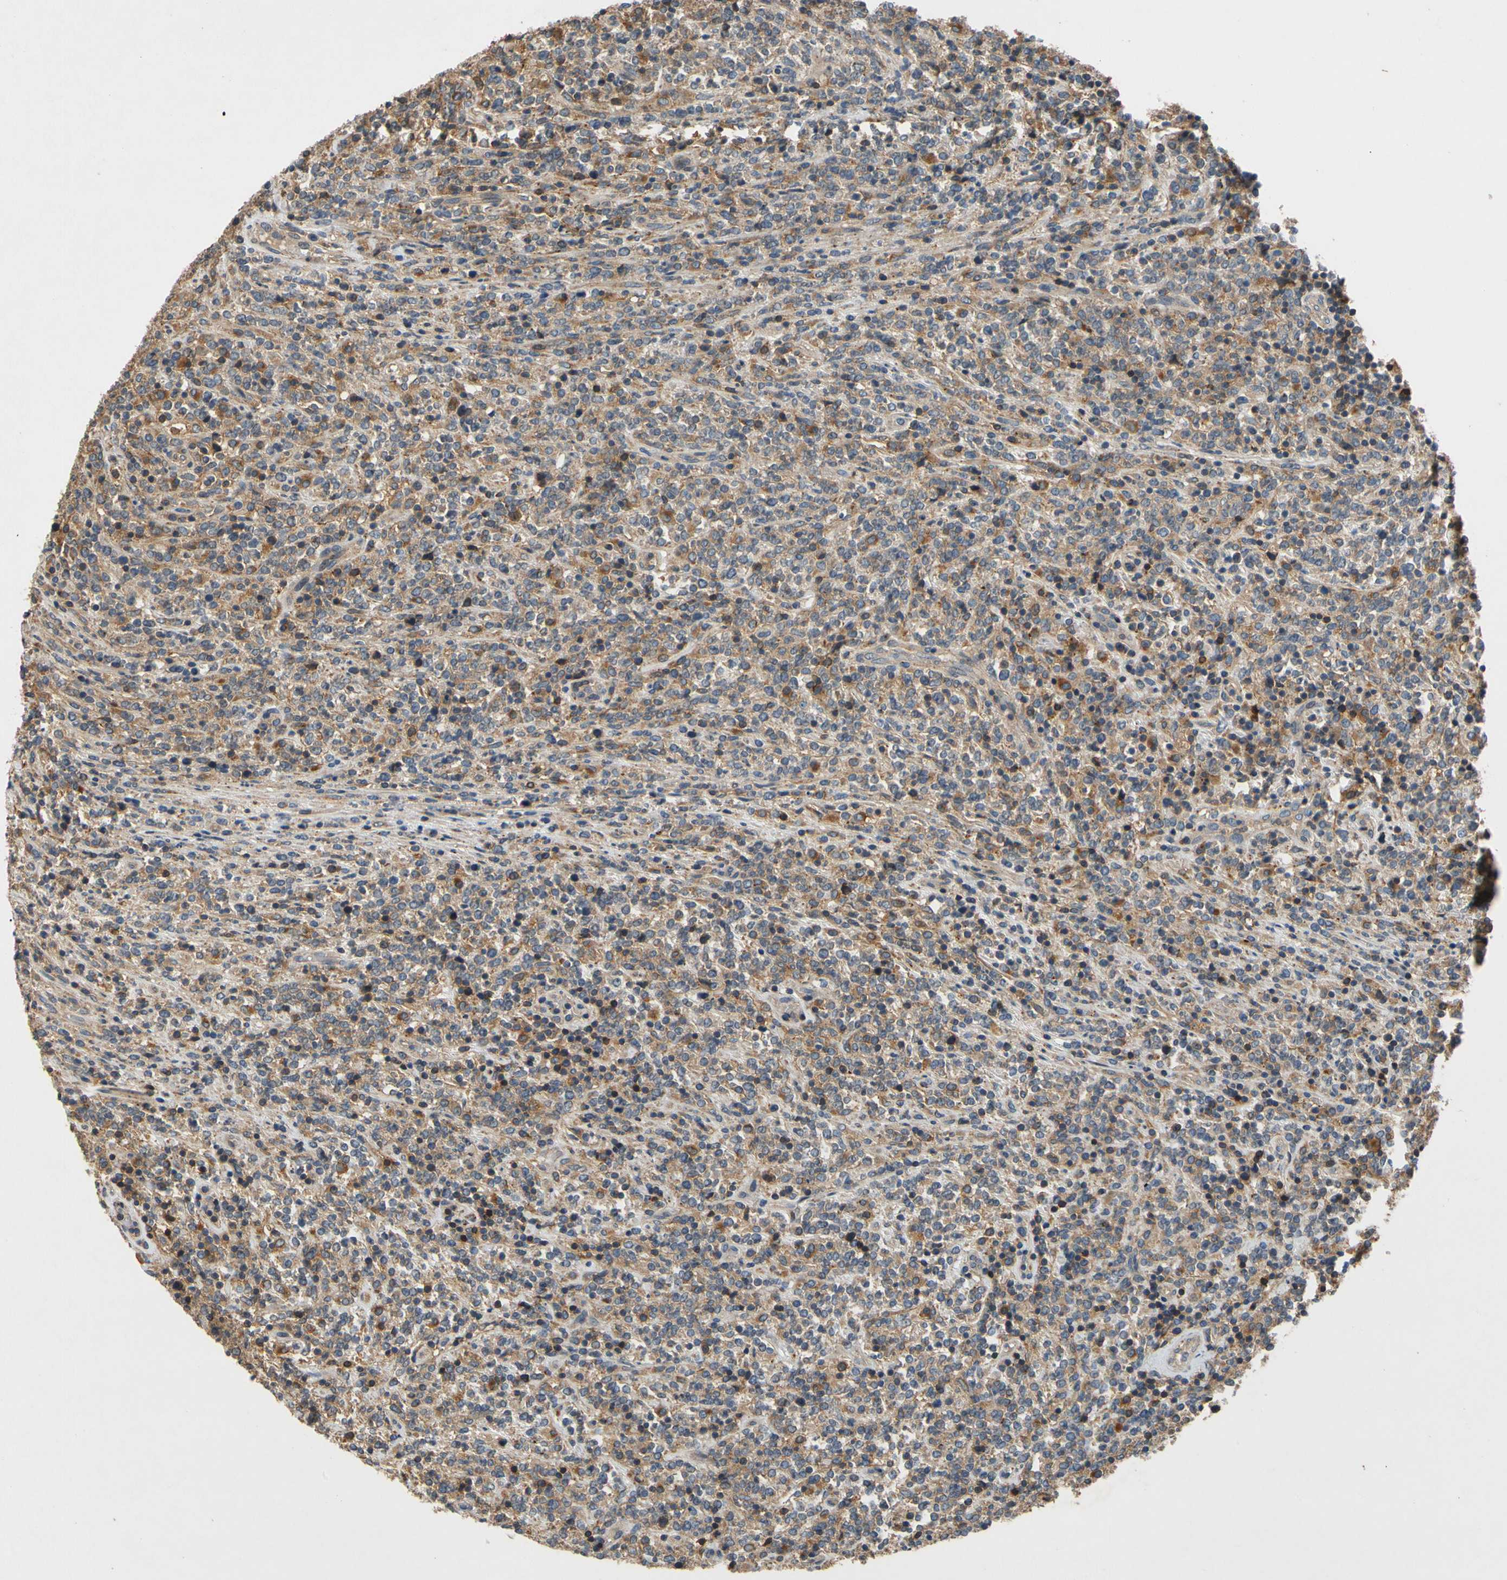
{"staining": {"intensity": "moderate", "quantity": "25%-75%", "location": "cytoplasmic/membranous"}, "tissue": "lymphoma", "cell_type": "Tumor cells", "image_type": "cancer", "snomed": [{"axis": "morphology", "description": "Malignant lymphoma, non-Hodgkin's type, High grade"}, {"axis": "topography", "description": "Soft tissue"}], "caption": "Immunohistochemical staining of high-grade malignant lymphoma, non-Hodgkin's type demonstrates medium levels of moderate cytoplasmic/membranous protein positivity in about 25%-75% of tumor cells.", "gene": "USP46", "patient": {"sex": "male", "age": 18}}